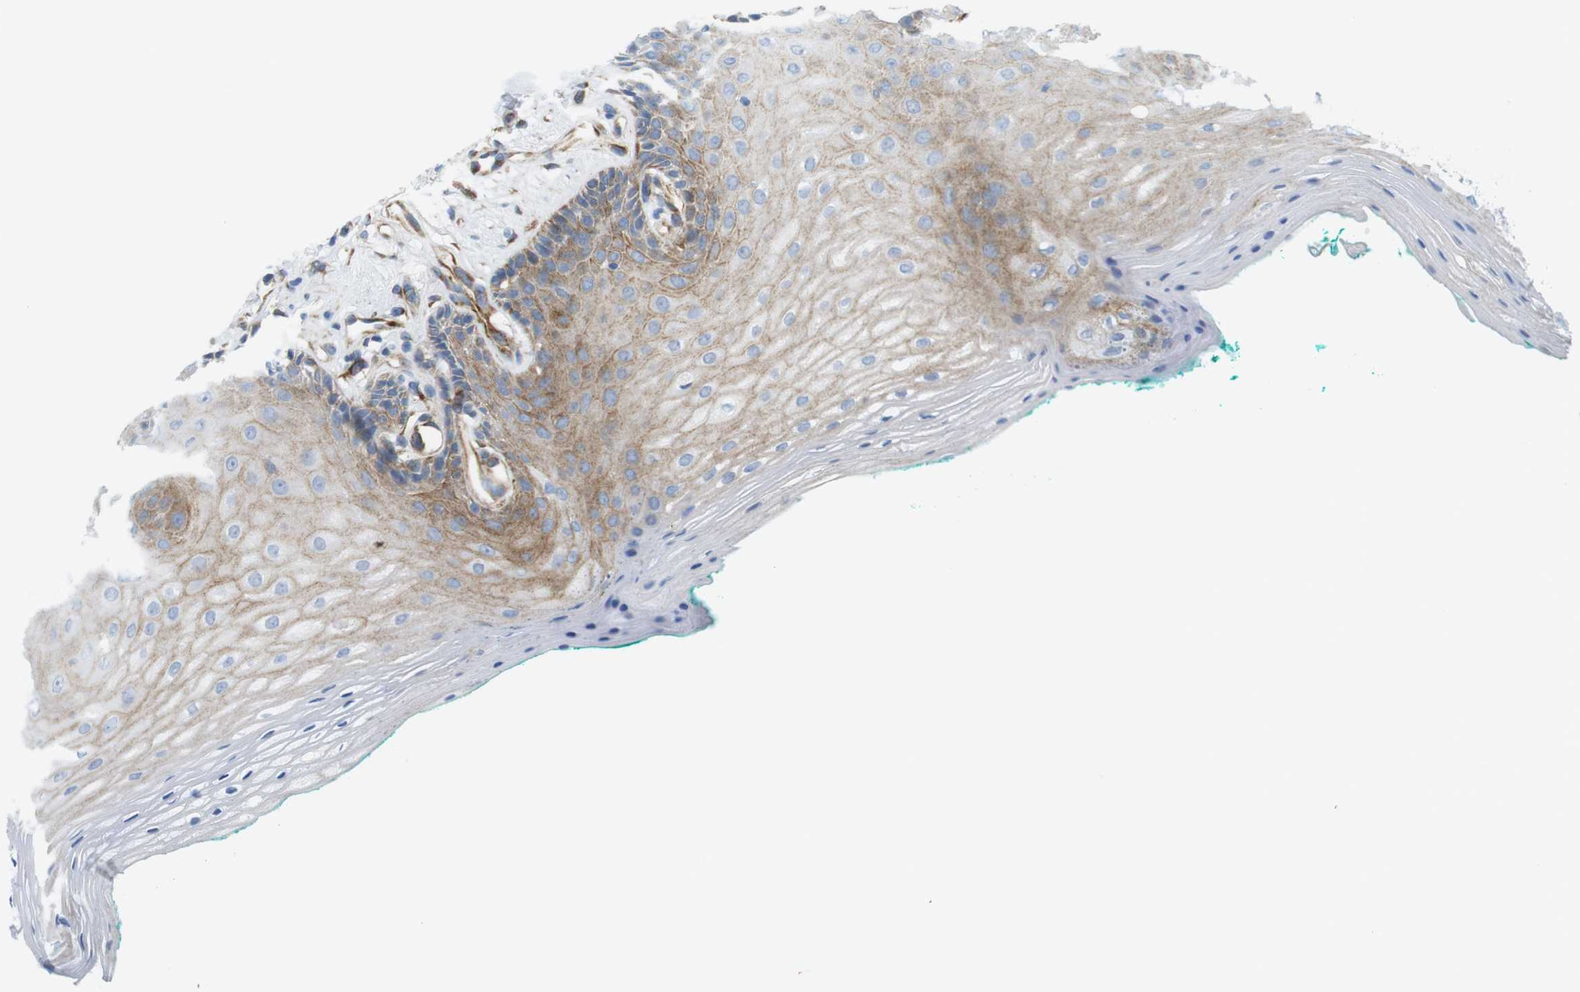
{"staining": {"intensity": "moderate", "quantity": ">75%", "location": "cytoplasmic/membranous"}, "tissue": "oral mucosa", "cell_type": "Squamous epithelial cells", "image_type": "normal", "snomed": [{"axis": "morphology", "description": "Normal tissue, NOS"}, {"axis": "topography", "description": "Skeletal muscle"}, {"axis": "topography", "description": "Oral tissue"}, {"axis": "topography", "description": "Peripheral nerve tissue"}], "caption": "Protein staining reveals moderate cytoplasmic/membranous expression in approximately >75% of squamous epithelial cells in normal oral mucosa.", "gene": "MYH9", "patient": {"sex": "female", "age": 84}}